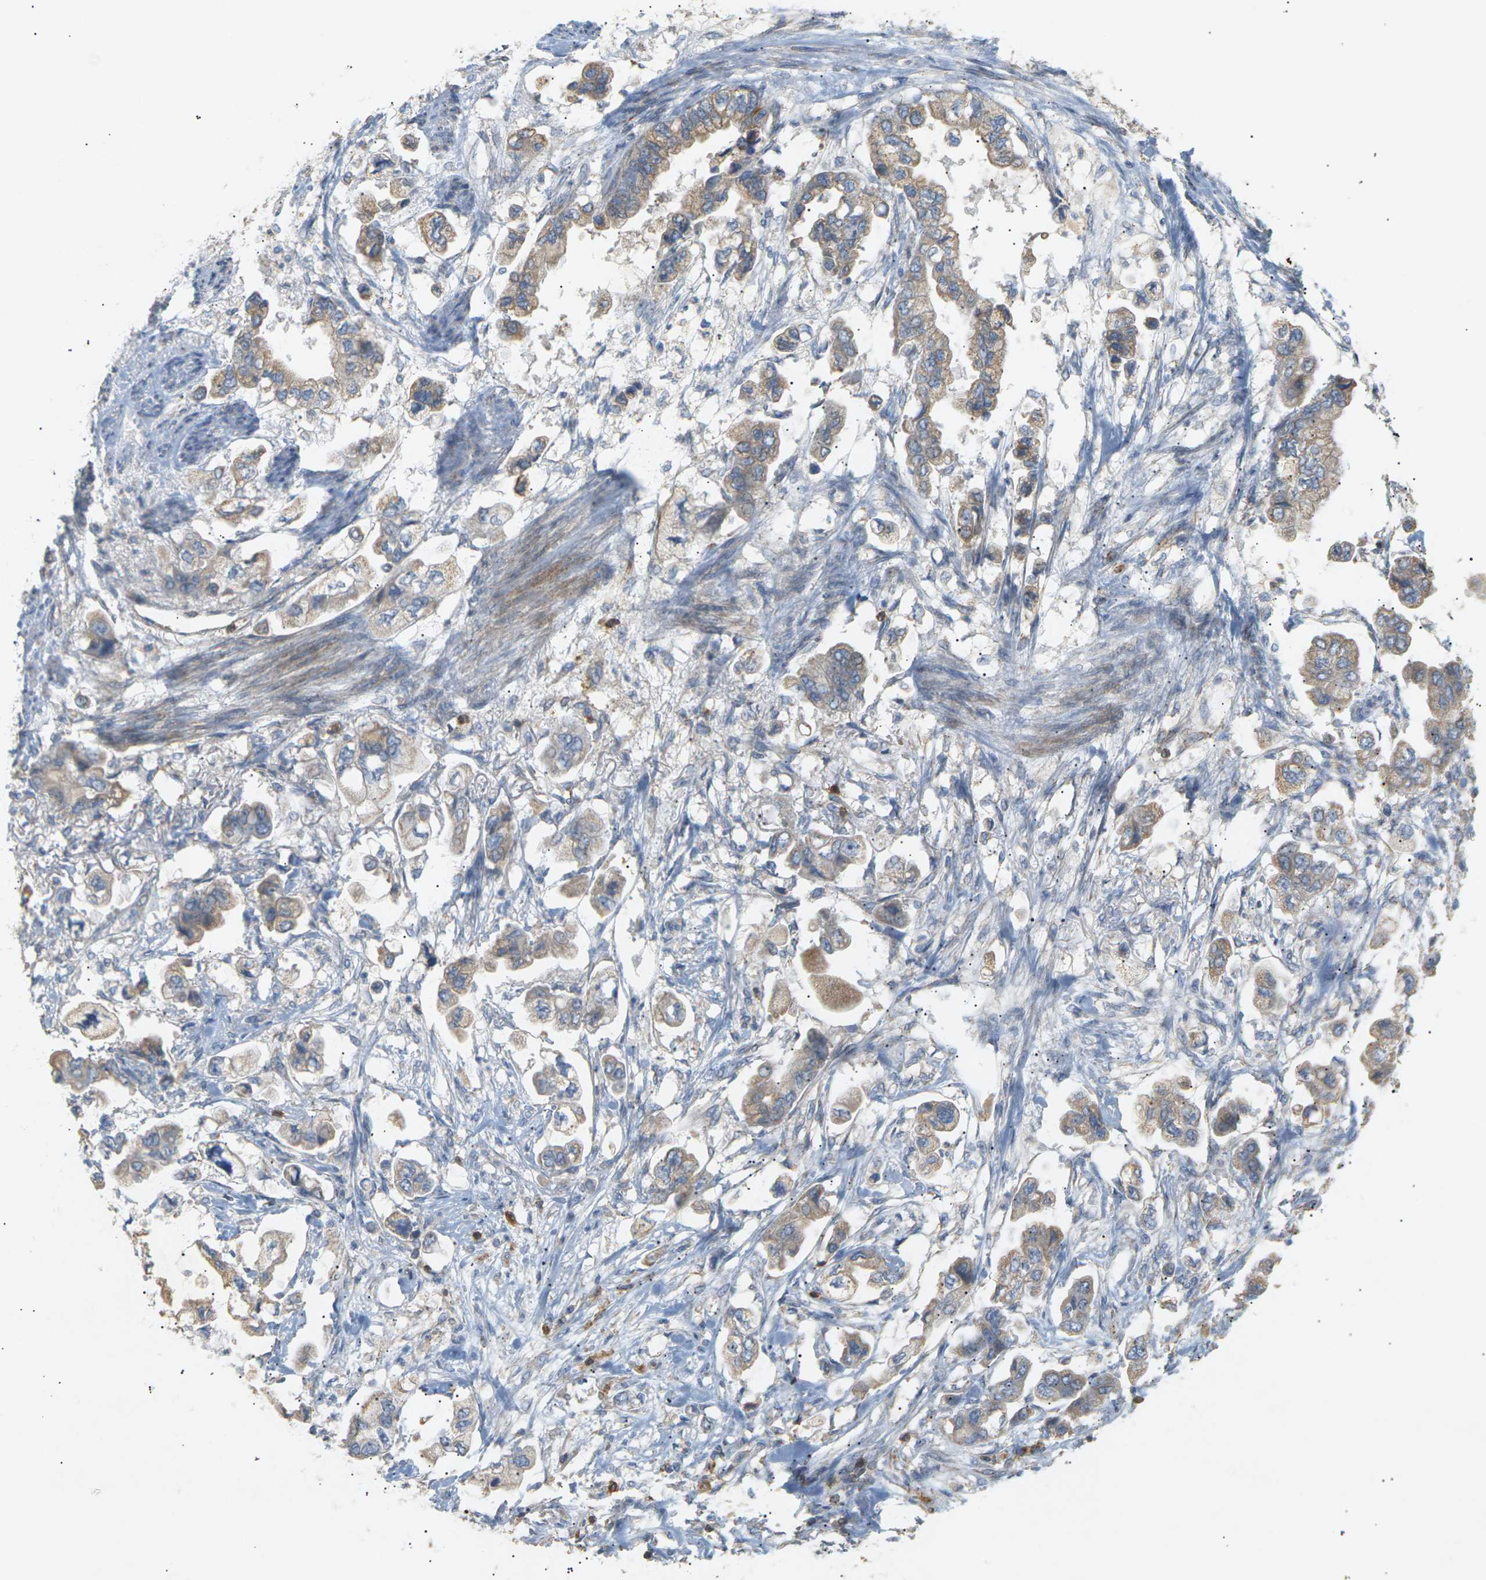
{"staining": {"intensity": "weak", "quantity": ">75%", "location": "cytoplasmic/membranous"}, "tissue": "stomach cancer", "cell_type": "Tumor cells", "image_type": "cancer", "snomed": [{"axis": "morphology", "description": "Adenocarcinoma, NOS"}, {"axis": "topography", "description": "Stomach"}], "caption": "Brown immunohistochemical staining in human stomach cancer (adenocarcinoma) demonstrates weak cytoplasmic/membranous positivity in approximately >75% of tumor cells.", "gene": "LIME1", "patient": {"sex": "male", "age": 62}}